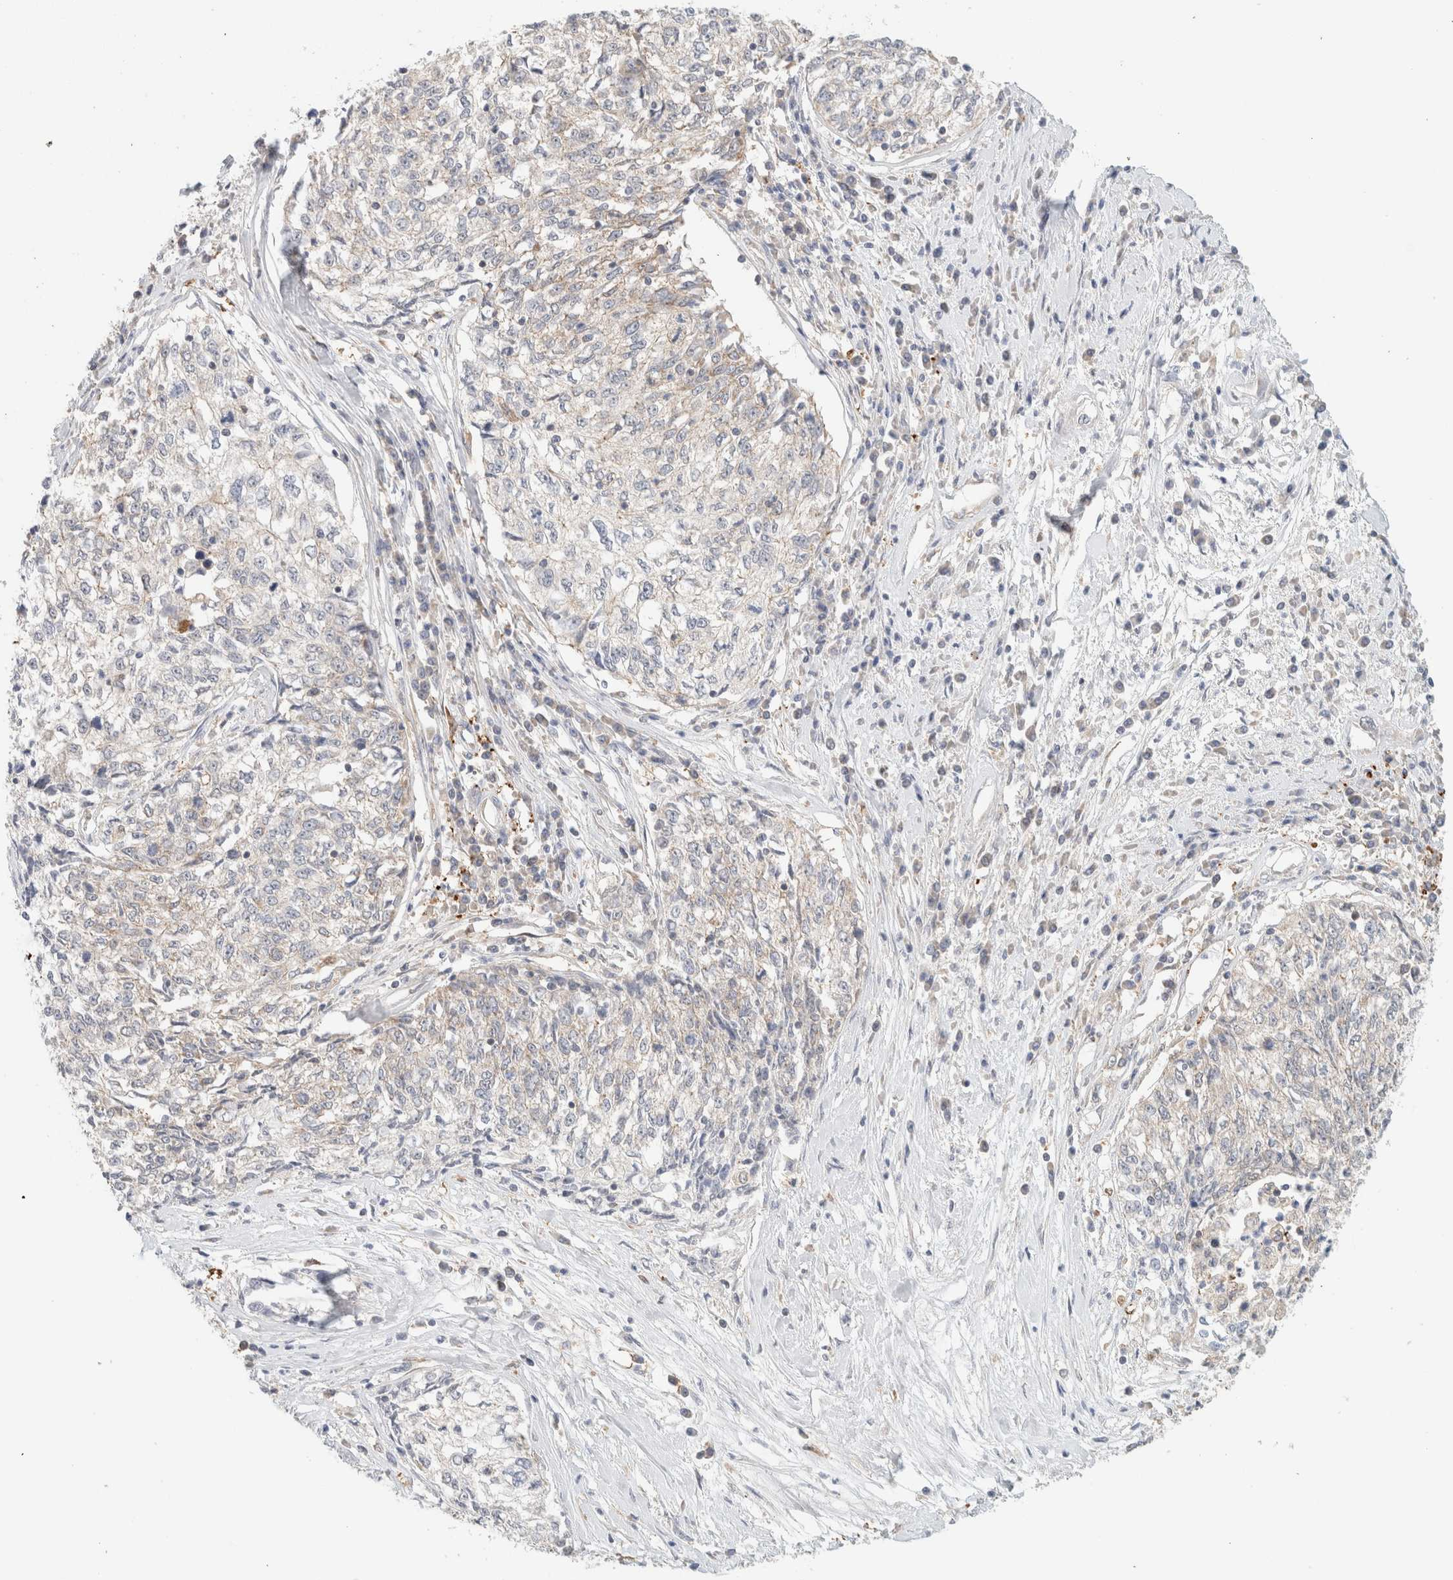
{"staining": {"intensity": "weak", "quantity": "<25%", "location": "cytoplasmic/membranous"}, "tissue": "cervical cancer", "cell_type": "Tumor cells", "image_type": "cancer", "snomed": [{"axis": "morphology", "description": "Squamous cell carcinoma, NOS"}, {"axis": "topography", "description": "Cervix"}], "caption": "The immunohistochemistry (IHC) histopathology image has no significant positivity in tumor cells of cervical cancer (squamous cell carcinoma) tissue.", "gene": "MRM3", "patient": {"sex": "female", "age": 57}}